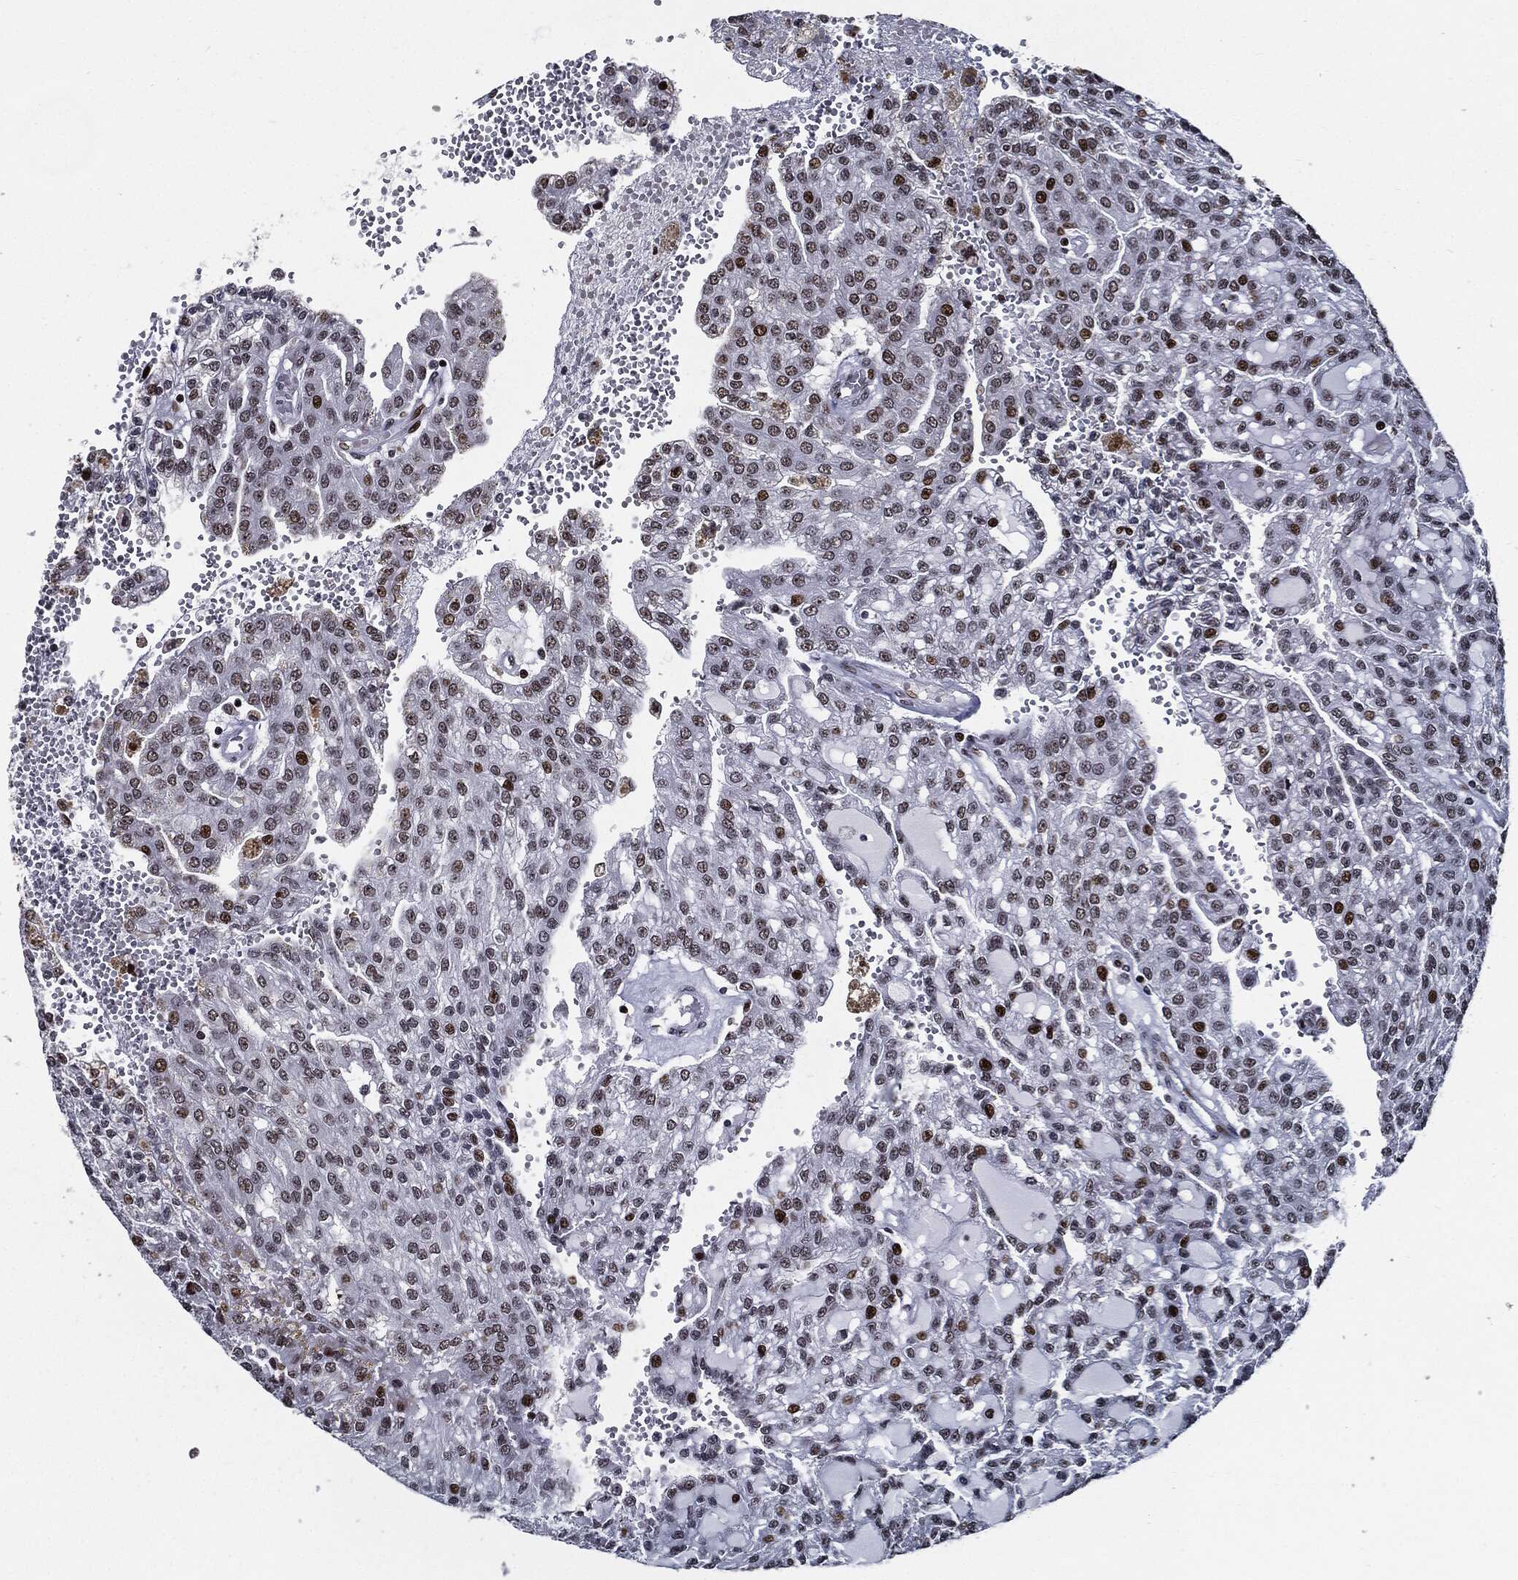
{"staining": {"intensity": "strong", "quantity": "25%-75%", "location": "nuclear"}, "tissue": "renal cancer", "cell_type": "Tumor cells", "image_type": "cancer", "snomed": [{"axis": "morphology", "description": "Adenocarcinoma, NOS"}, {"axis": "topography", "description": "Kidney"}], "caption": "Brown immunohistochemical staining in human adenocarcinoma (renal) exhibits strong nuclear staining in approximately 25%-75% of tumor cells.", "gene": "ZFP91", "patient": {"sex": "male", "age": 63}}